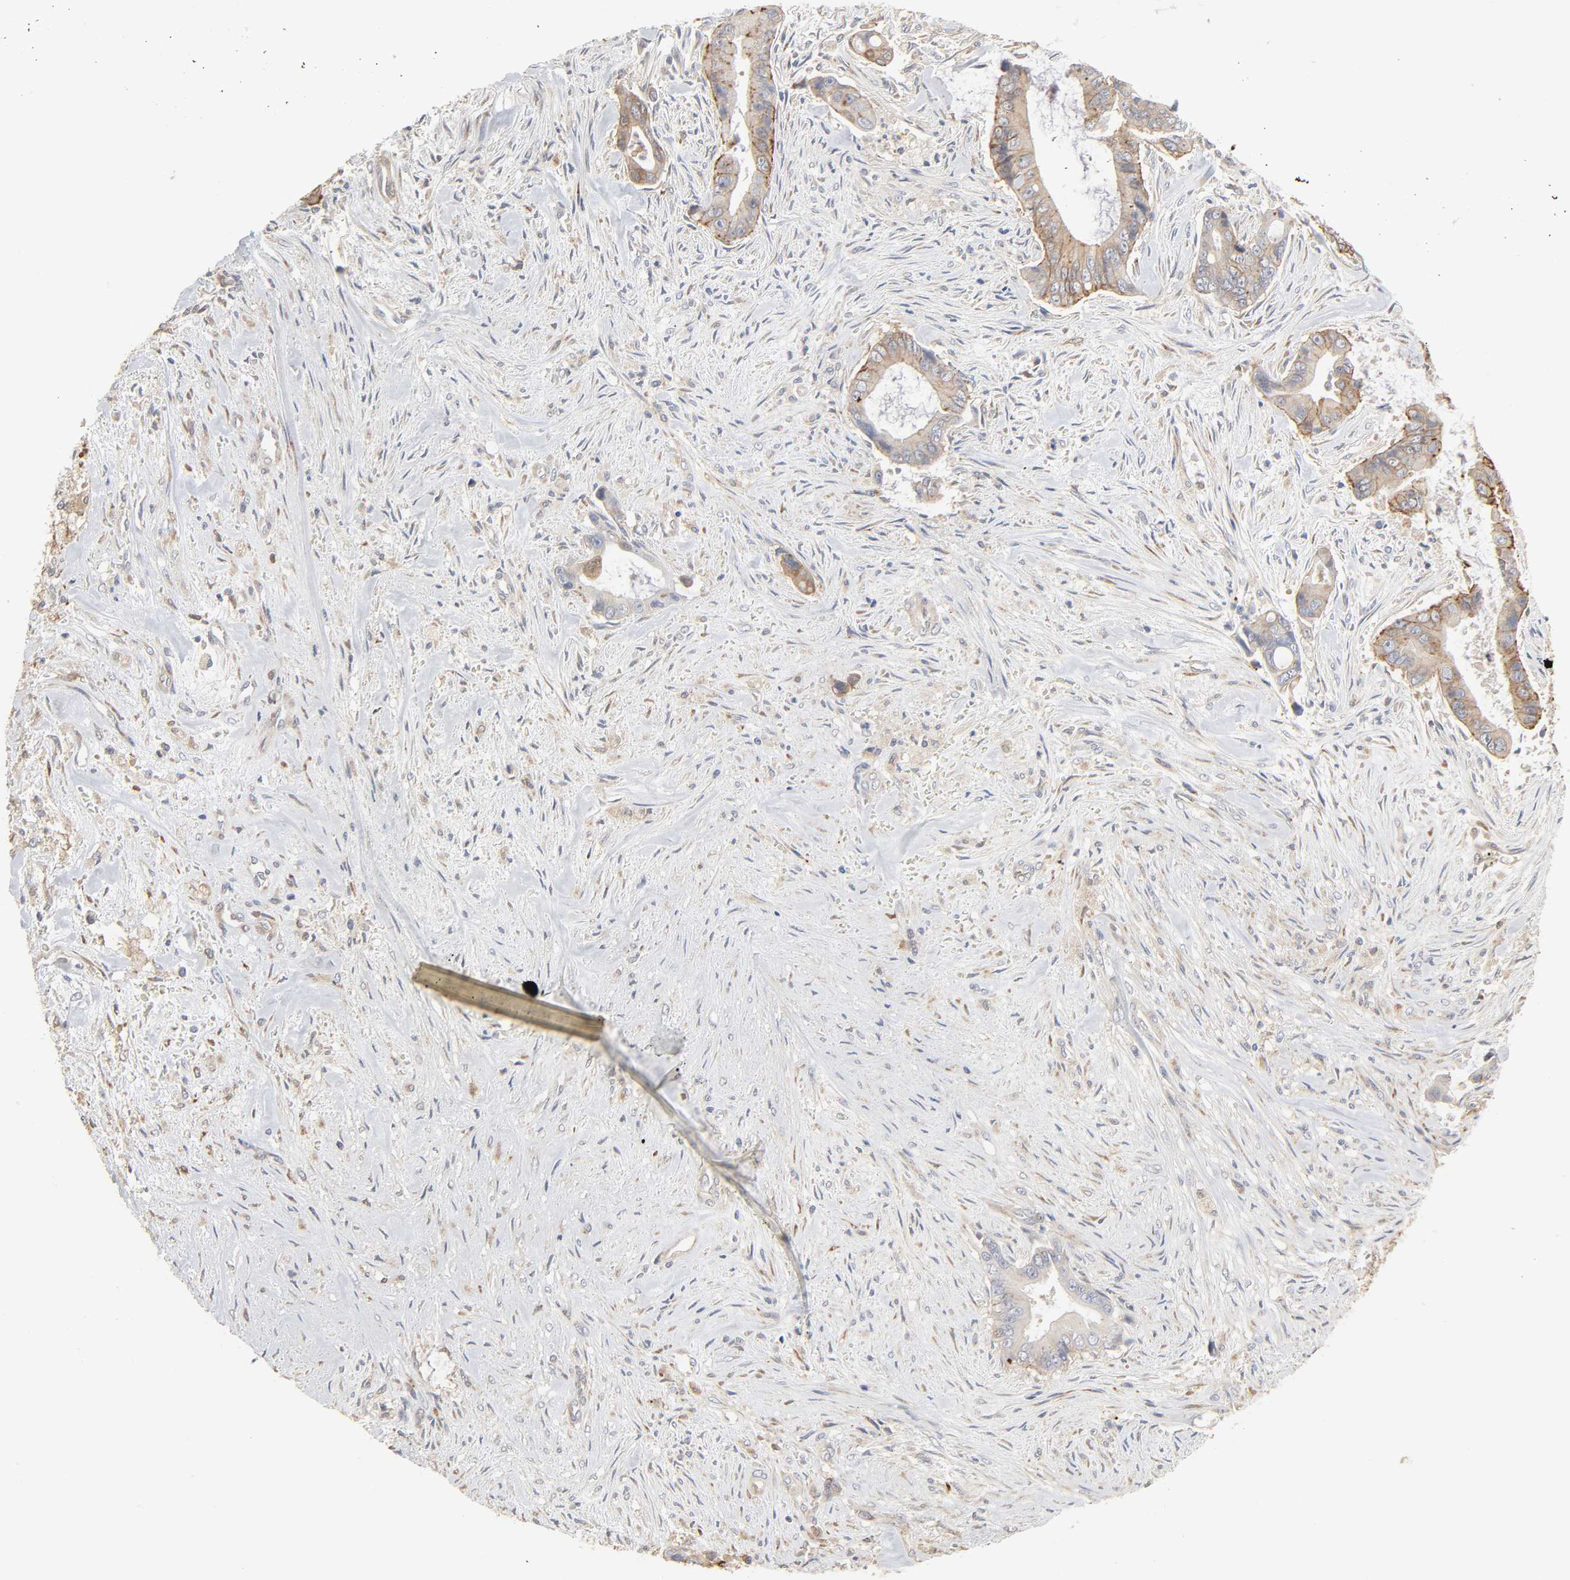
{"staining": {"intensity": "moderate", "quantity": ">75%", "location": "cytoplasmic/membranous"}, "tissue": "liver cancer", "cell_type": "Tumor cells", "image_type": "cancer", "snomed": [{"axis": "morphology", "description": "Cholangiocarcinoma"}, {"axis": "topography", "description": "Liver"}], "caption": "Moderate cytoplasmic/membranous positivity is seen in about >75% of tumor cells in liver cancer.", "gene": "NDRG2", "patient": {"sex": "female", "age": 55}}